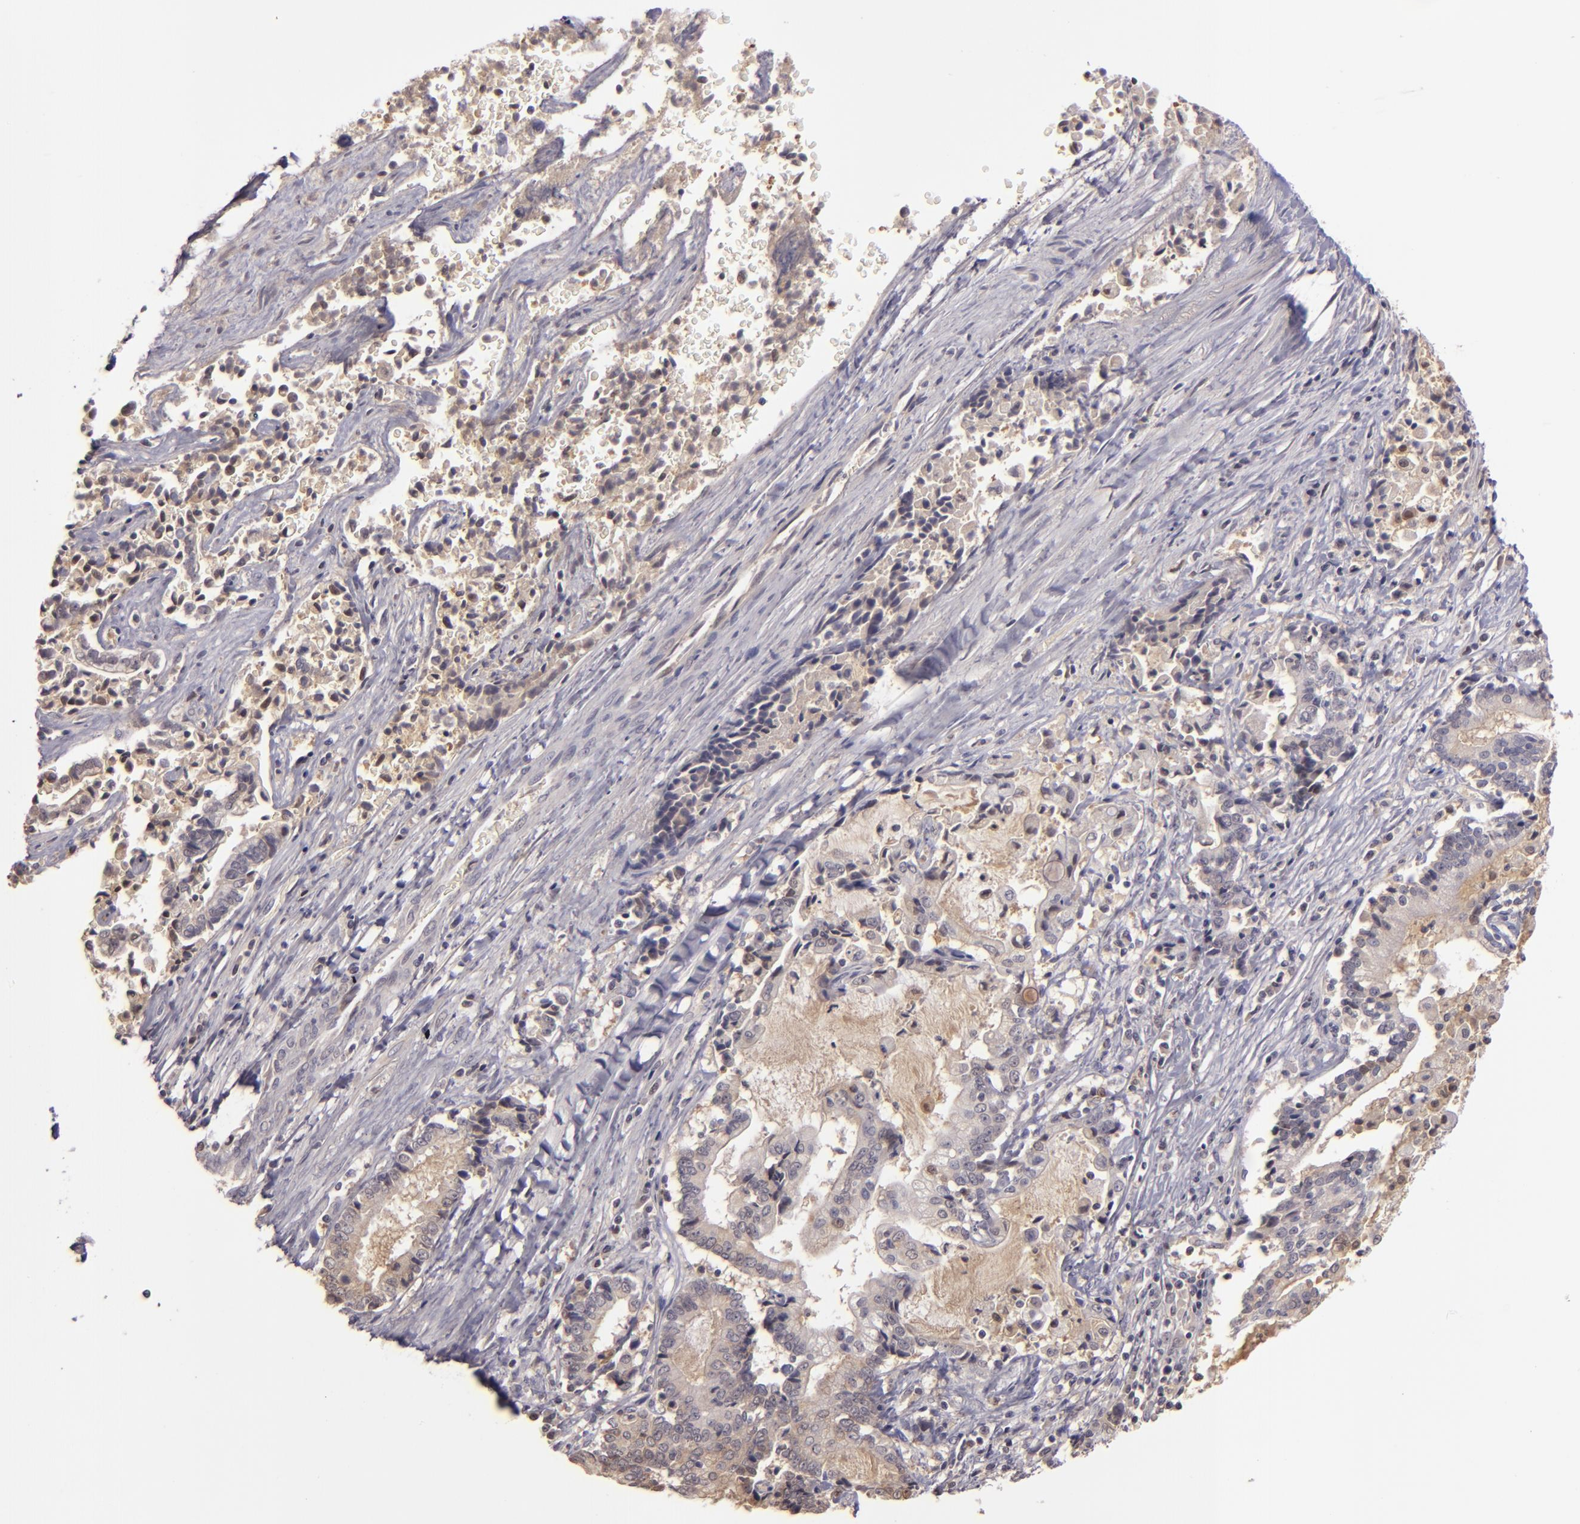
{"staining": {"intensity": "weak", "quantity": ">75%", "location": "cytoplasmic/membranous"}, "tissue": "liver cancer", "cell_type": "Tumor cells", "image_type": "cancer", "snomed": [{"axis": "morphology", "description": "Cholangiocarcinoma"}, {"axis": "topography", "description": "Liver"}], "caption": "This histopathology image demonstrates liver cancer (cholangiocarcinoma) stained with IHC to label a protein in brown. The cytoplasmic/membranous of tumor cells show weak positivity for the protein. Nuclei are counter-stained blue.", "gene": "LRG1", "patient": {"sex": "male", "age": 57}}